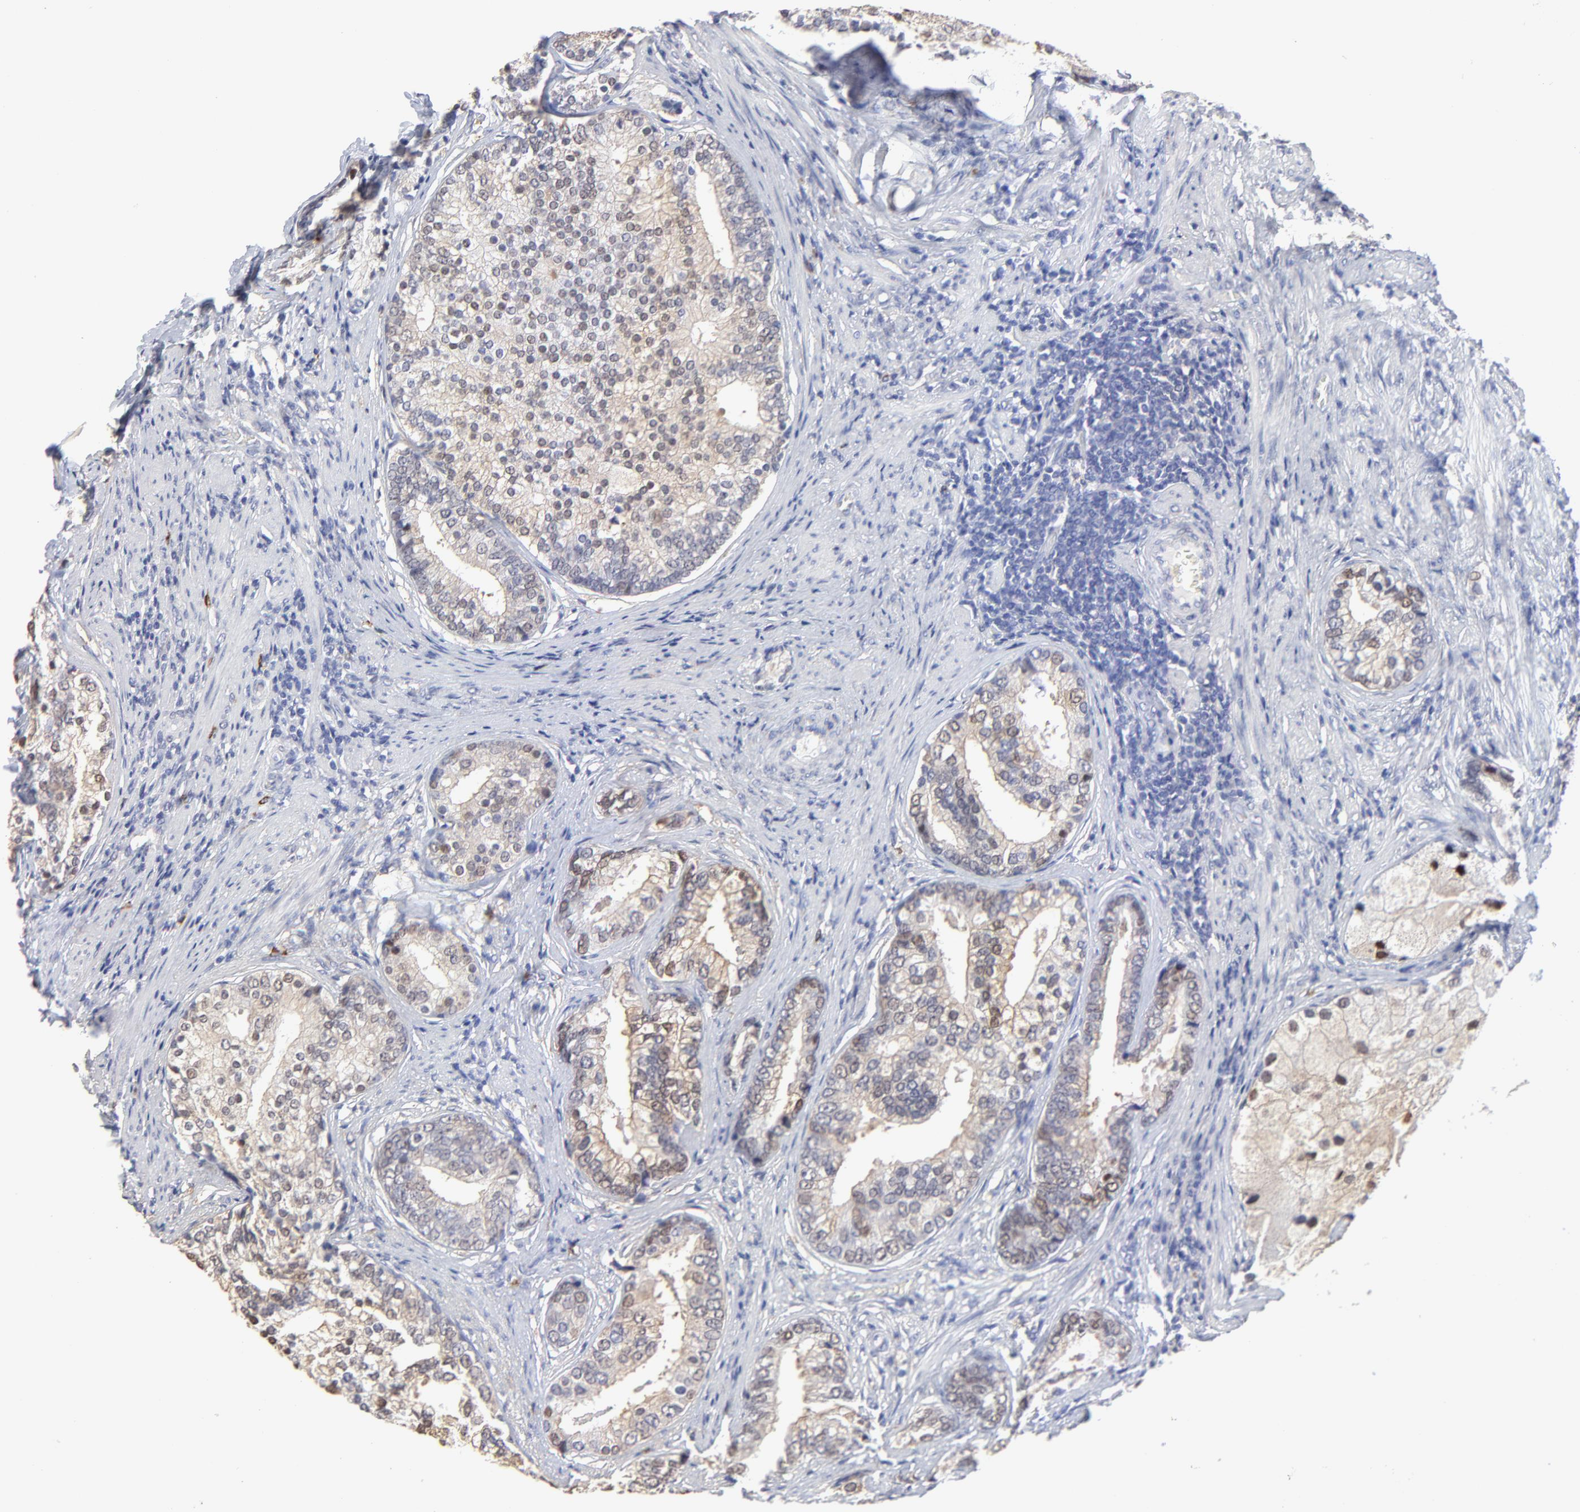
{"staining": {"intensity": "moderate", "quantity": "25%-75%", "location": "cytoplasmic/membranous,nuclear"}, "tissue": "prostate cancer", "cell_type": "Tumor cells", "image_type": "cancer", "snomed": [{"axis": "morphology", "description": "Adenocarcinoma, Low grade"}, {"axis": "topography", "description": "Prostate"}], "caption": "Immunohistochemical staining of adenocarcinoma (low-grade) (prostate) shows moderate cytoplasmic/membranous and nuclear protein positivity in approximately 25%-75% of tumor cells. Using DAB (3,3'-diaminobenzidine) (brown) and hematoxylin (blue) stains, captured at high magnification using brightfield microscopy.", "gene": "SMARCA1", "patient": {"sex": "male", "age": 71}}